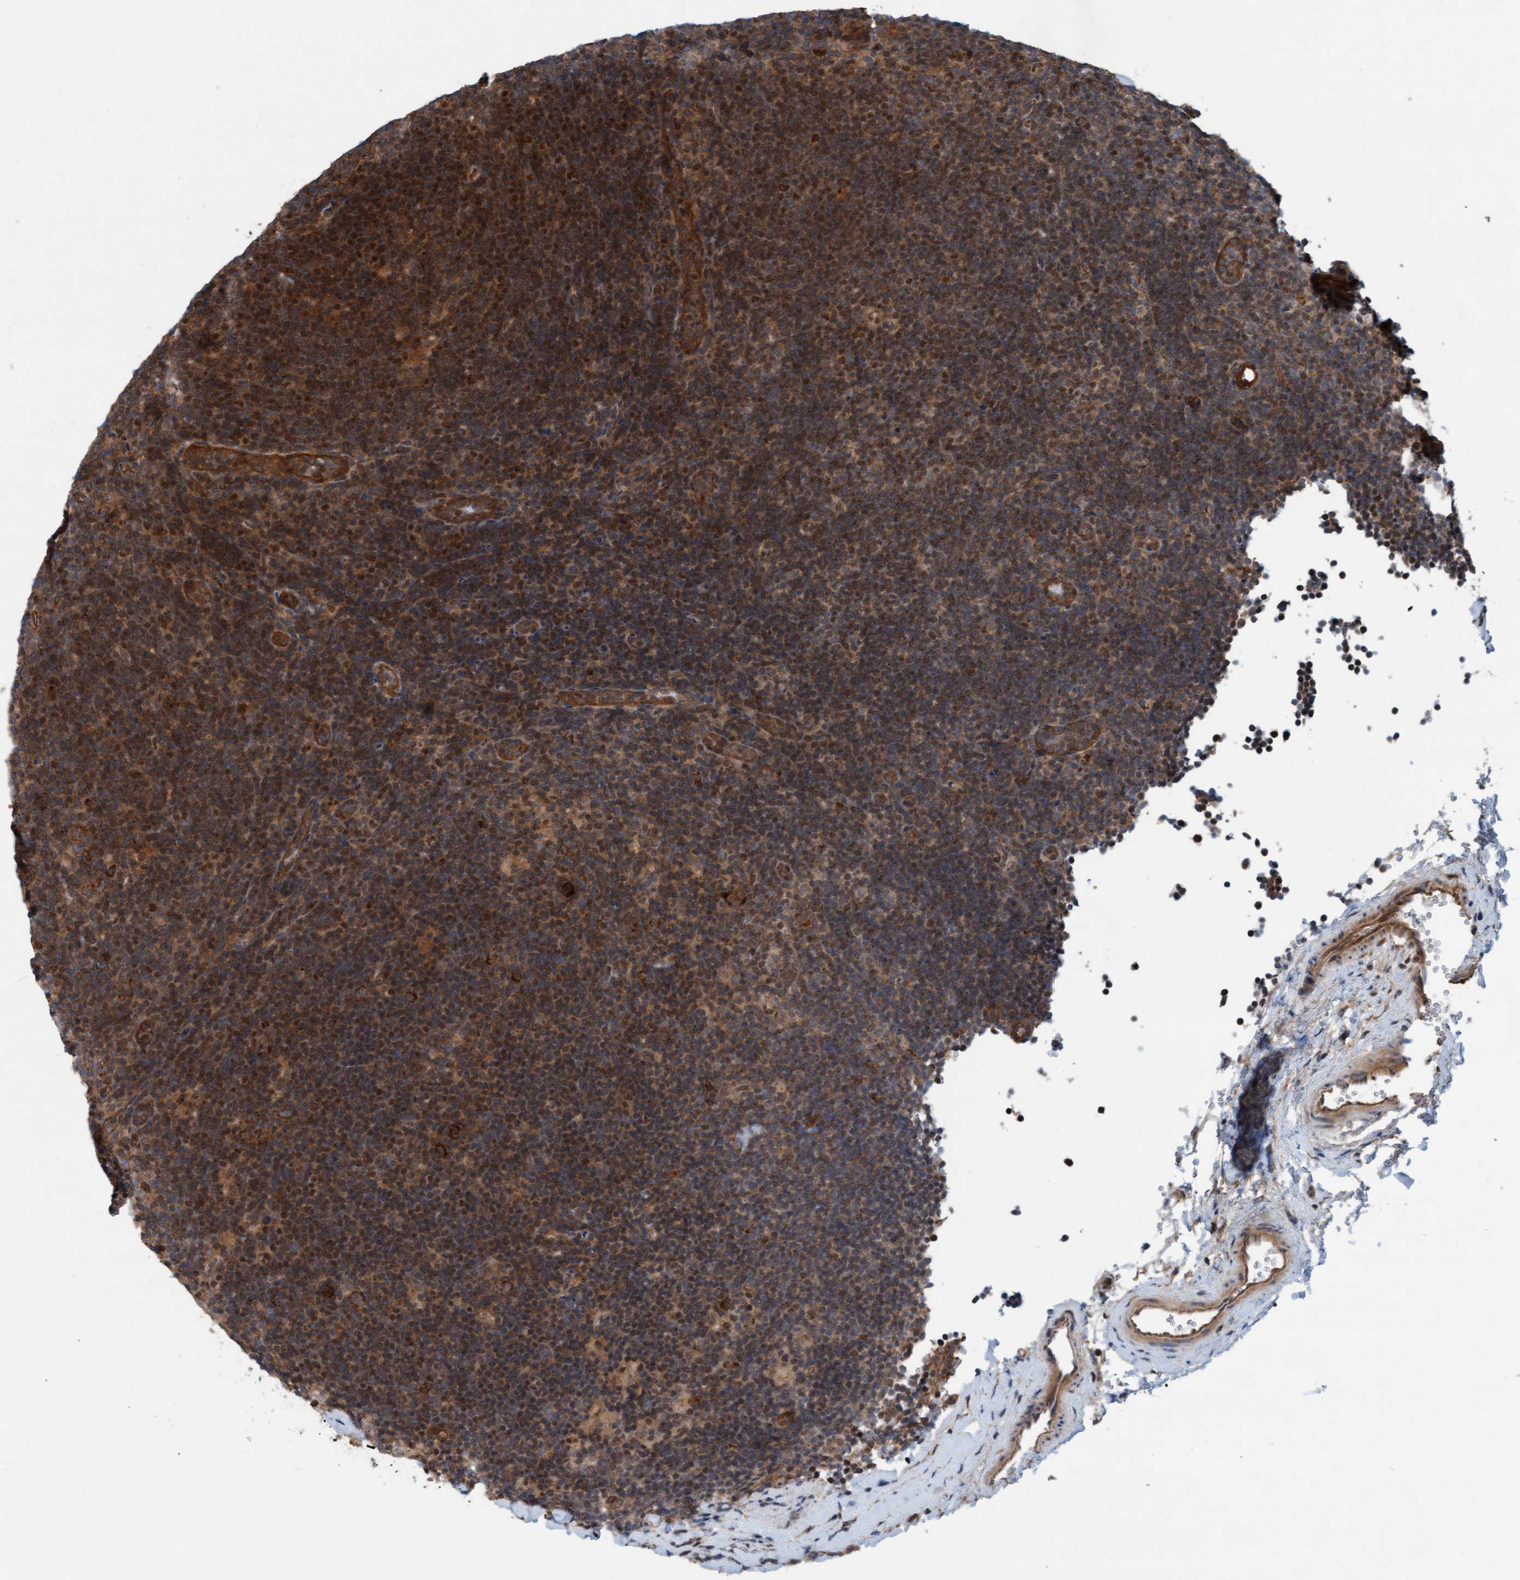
{"staining": {"intensity": "strong", "quantity": ">75%", "location": "cytoplasmic/membranous"}, "tissue": "lymphoma", "cell_type": "Tumor cells", "image_type": "cancer", "snomed": [{"axis": "morphology", "description": "Hodgkin's disease, NOS"}, {"axis": "topography", "description": "Lymph node"}], "caption": "An IHC image of neoplastic tissue is shown. Protein staining in brown labels strong cytoplasmic/membranous positivity in lymphoma within tumor cells.", "gene": "ERAL1", "patient": {"sex": "female", "age": 57}}